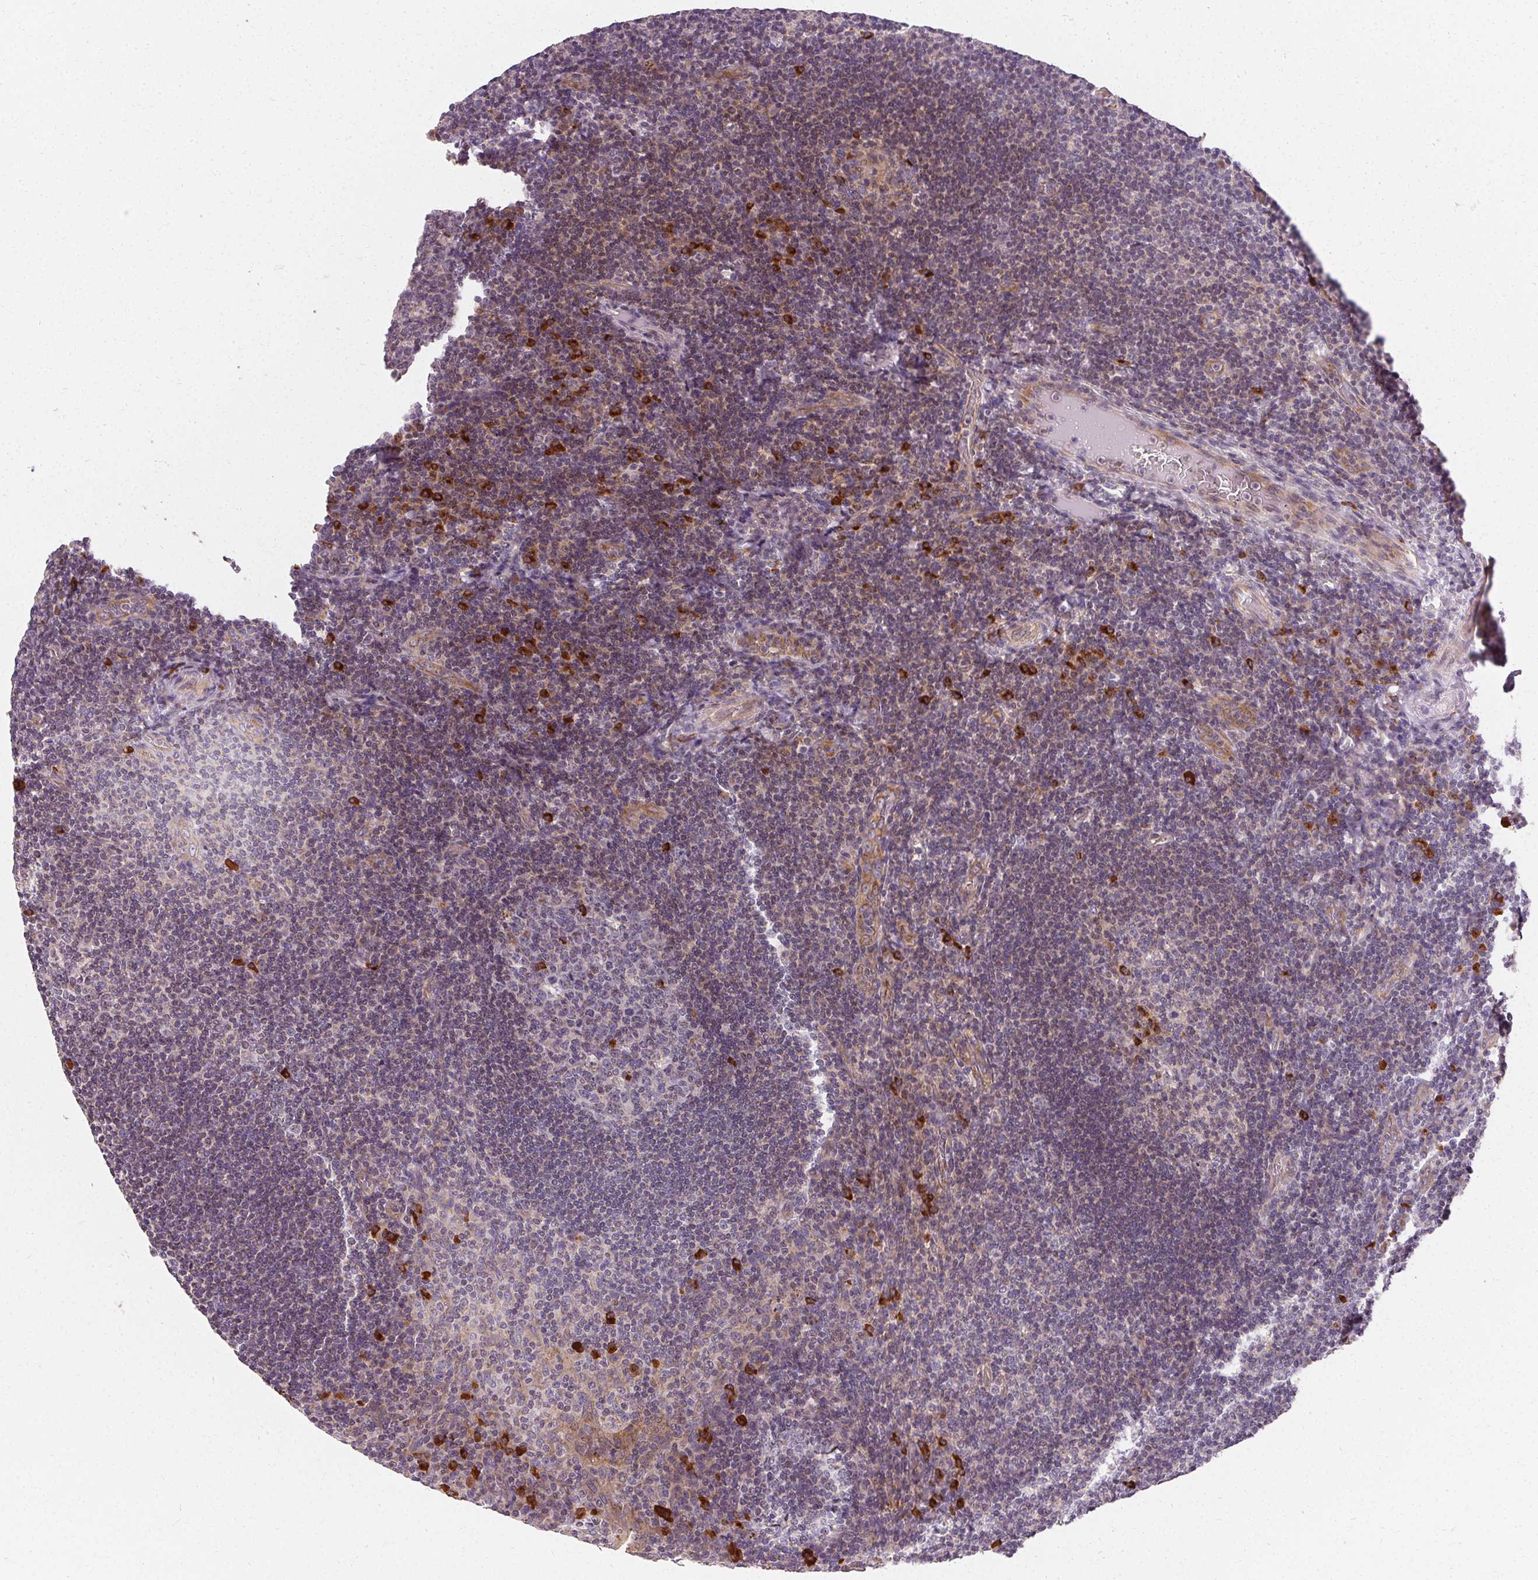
{"staining": {"intensity": "strong", "quantity": "<25%", "location": "cytoplasmic/membranous"}, "tissue": "tonsil", "cell_type": "Germinal center cells", "image_type": "normal", "snomed": [{"axis": "morphology", "description": "Normal tissue, NOS"}, {"axis": "topography", "description": "Tonsil"}], "caption": "Immunohistochemistry micrograph of unremarkable tonsil: tonsil stained using immunohistochemistry (IHC) exhibits medium levels of strong protein expression localized specifically in the cytoplasmic/membranous of germinal center cells, appearing as a cytoplasmic/membranous brown color.", "gene": "APLP1", "patient": {"sex": "male", "age": 17}}